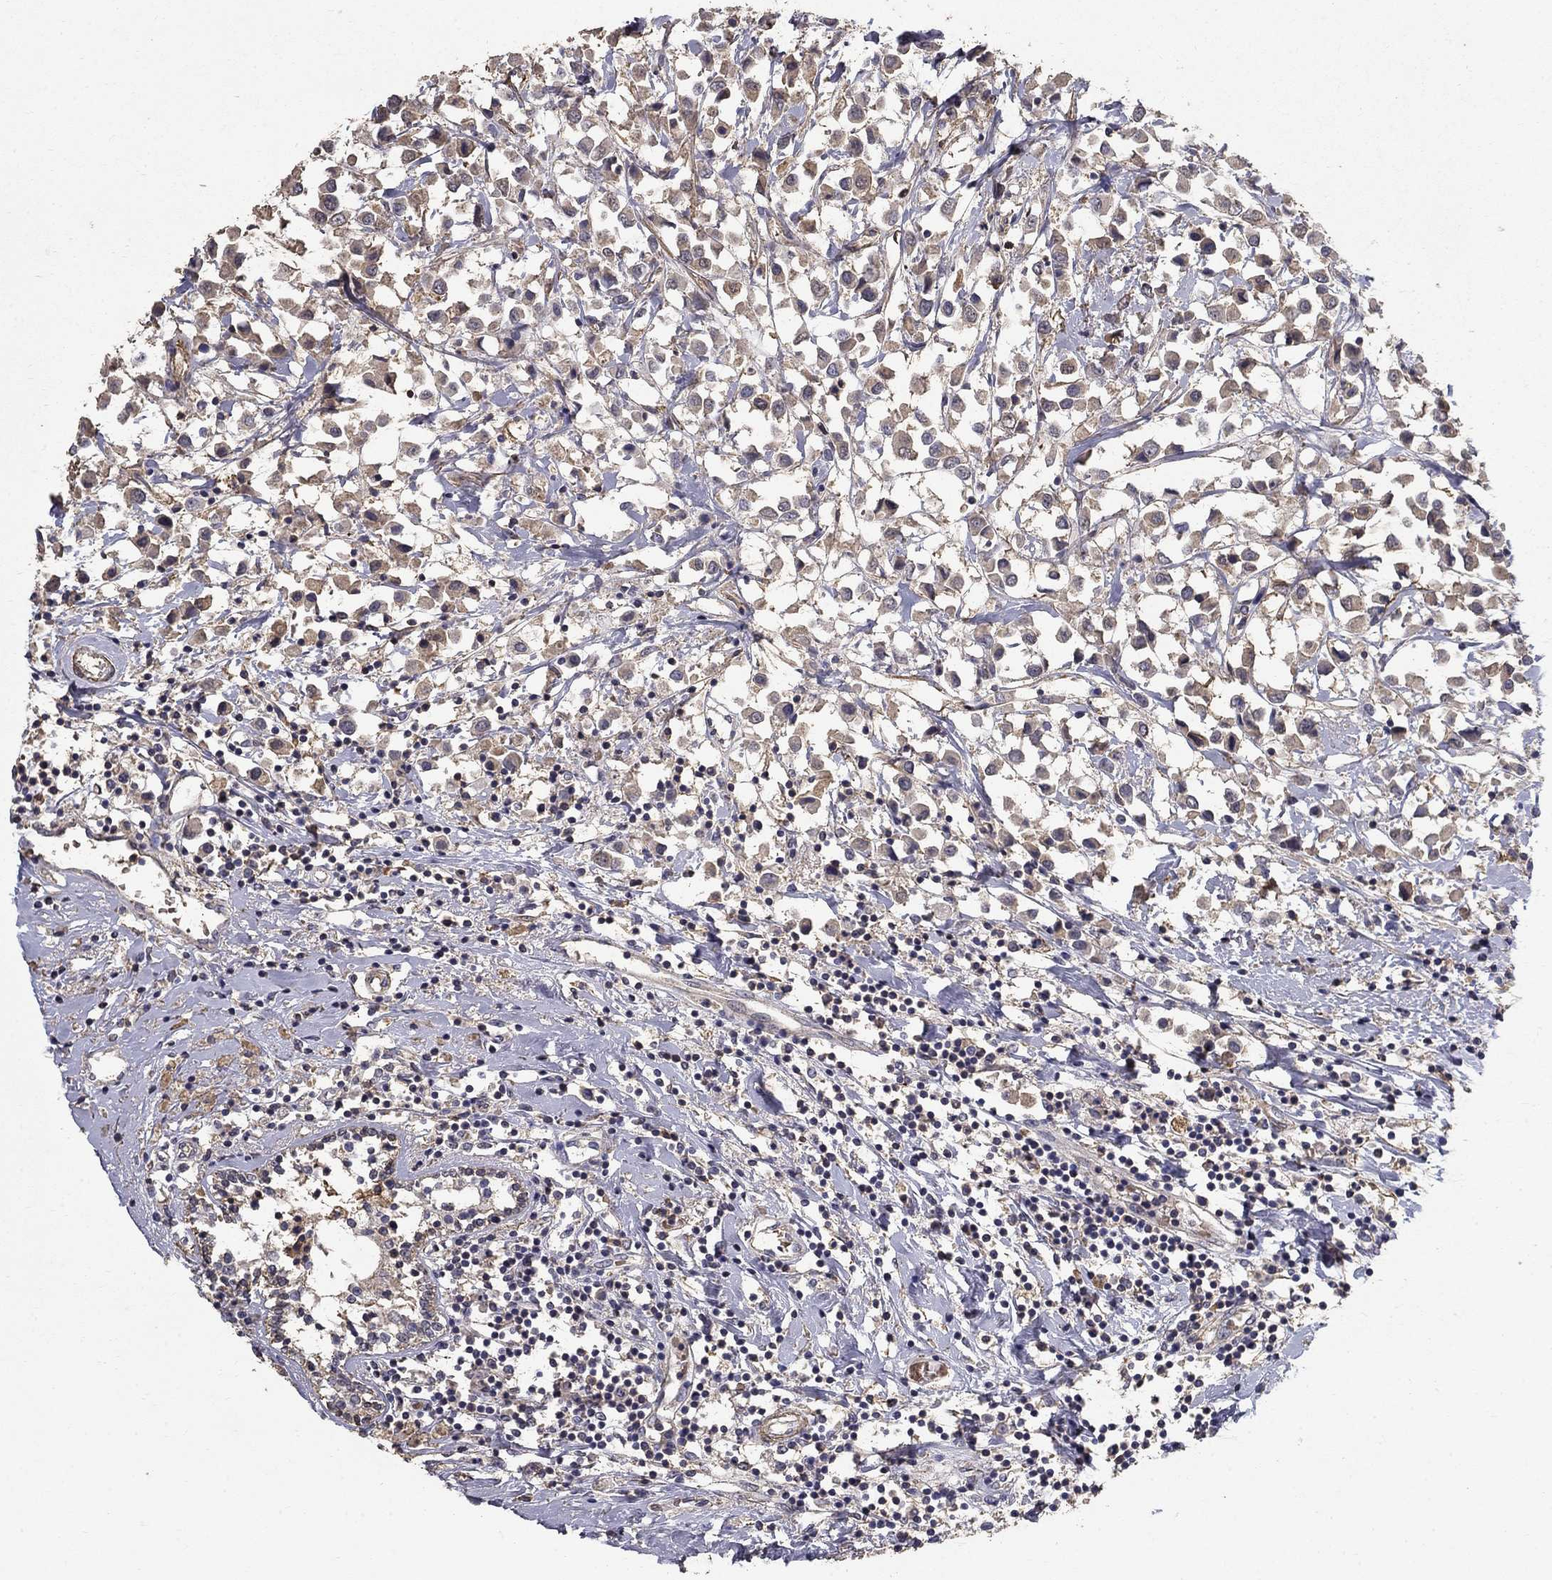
{"staining": {"intensity": "weak", "quantity": ">75%", "location": "cytoplasmic/membranous"}, "tissue": "breast cancer", "cell_type": "Tumor cells", "image_type": "cancer", "snomed": [{"axis": "morphology", "description": "Duct carcinoma"}, {"axis": "topography", "description": "Breast"}], "caption": "A micrograph showing weak cytoplasmic/membranous expression in about >75% of tumor cells in breast cancer, as visualized by brown immunohistochemical staining.", "gene": "MPP2", "patient": {"sex": "female", "age": 61}}